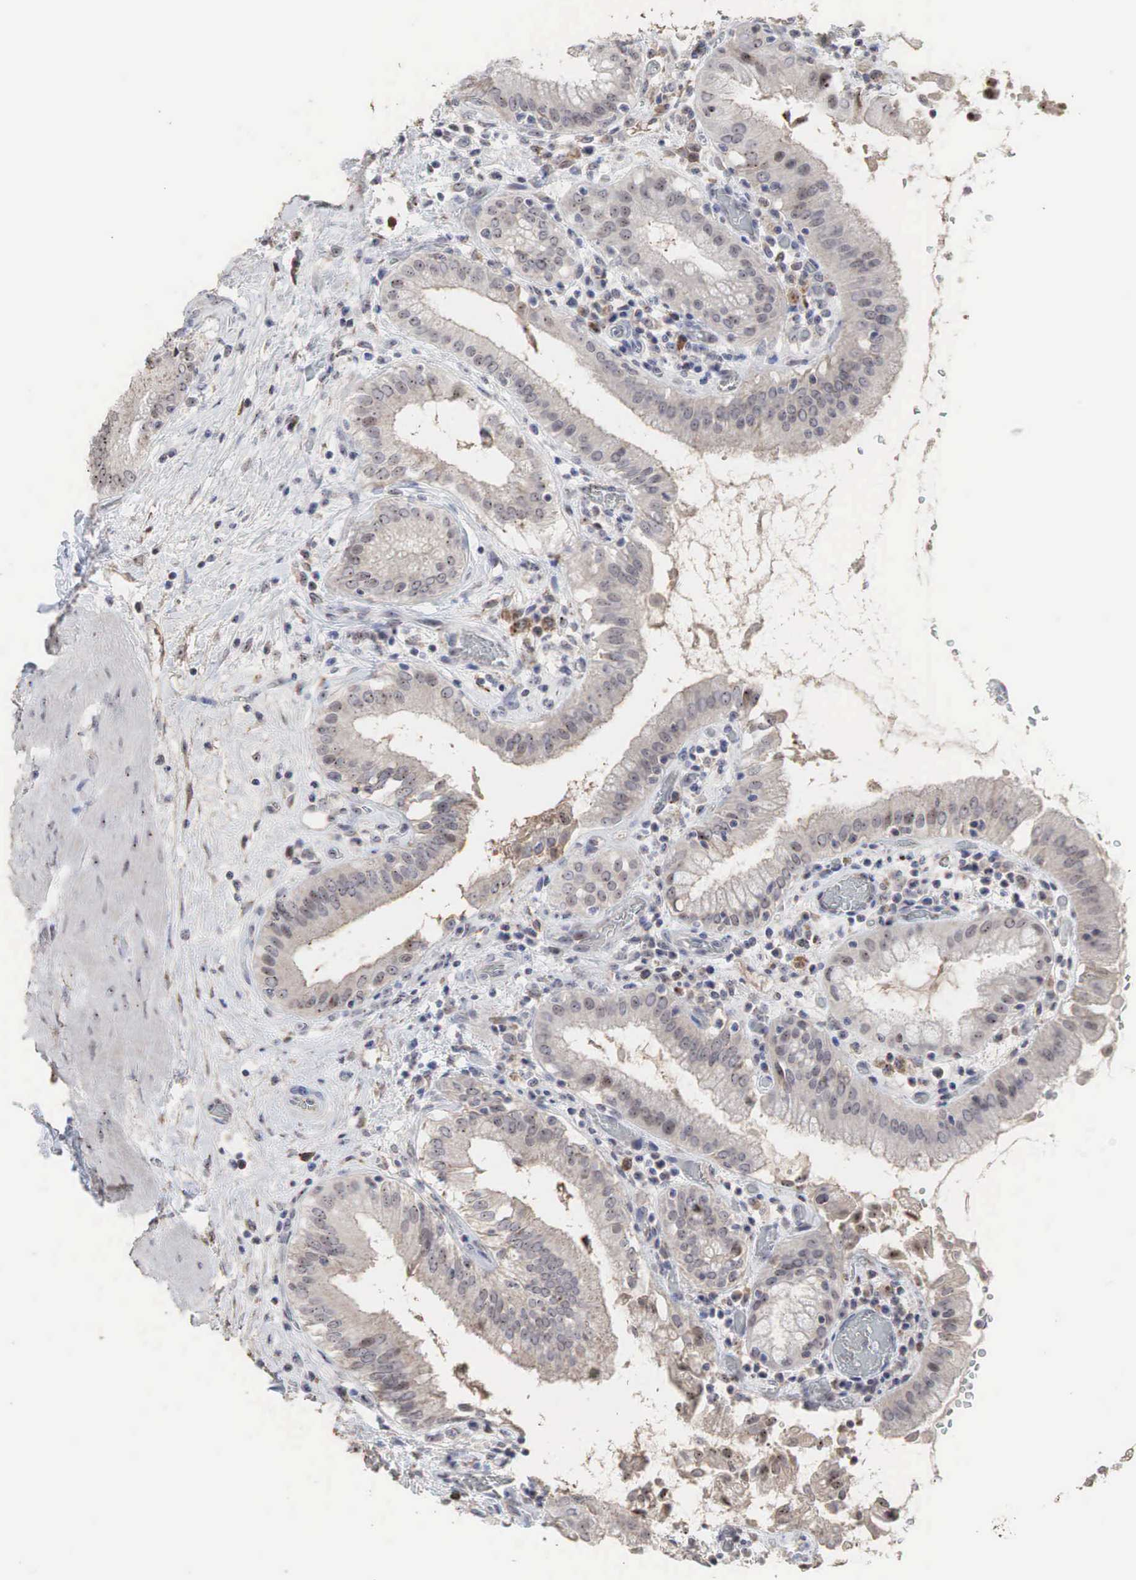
{"staining": {"intensity": "strong", "quantity": "25%-75%", "location": "cytoplasmic/membranous,nuclear"}, "tissue": "gallbladder", "cell_type": "Glandular cells", "image_type": "normal", "snomed": [{"axis": "morphology", "description": "Normal tissue, NOS"}, {"axis": "topography", "description": "Gallbladder"}], "caption": "High-magnification brightfield microscopy of unremarkable gallbladder stained with DAB (3,3'-diaminobenzidine) (brown) and counterstained with hematoxylin (blue). glandular cells exhibit strong cytoplasmic/membranous,nuclear staining is appreciated in about25%-75% of cells.", "gene": "DKC1", "patient": {"sex": "male", "age": 73}}